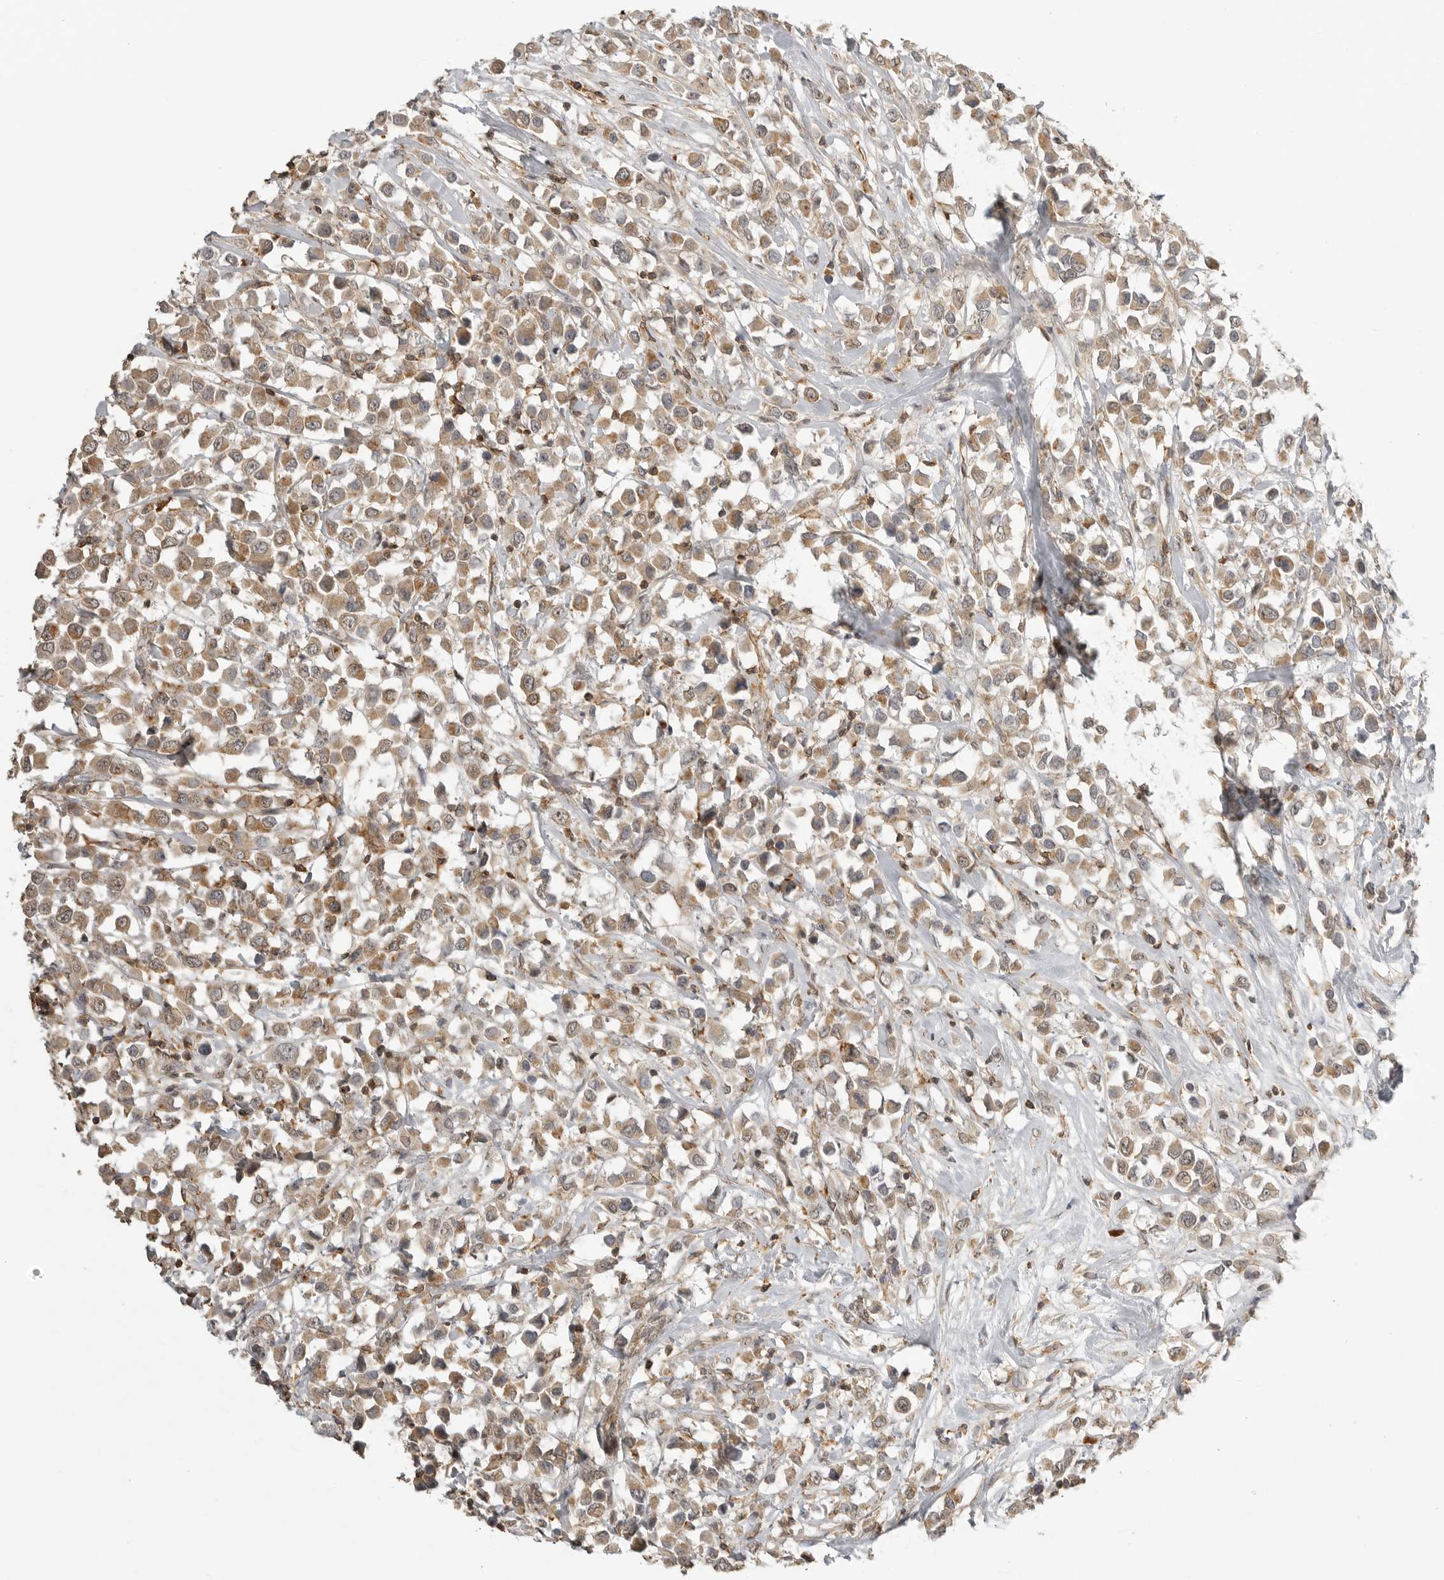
{"staining": {"intensity": "moderate", "quantity": ">75%", "location": "cytoplasmic/membranous"}, "tissue": "breast cancer", "cell_type": "Tumor cells", "image_type": "cancer", "snomed": [{"axis": "morphology", "description": "Duct carcinoma"}, {"axis": "topography", "description": "Breast"}], "caption": "An immunohistochemistry (IHC) photomicrograph of tumor tissue is shown. Protein staining in brown highlights moderate cytoplasmic/membranous positivity in breast invasive ductal carcinoma within tumor cells.", "gene": "GPC2", "patient": {"sex": "female", "age": 61}}